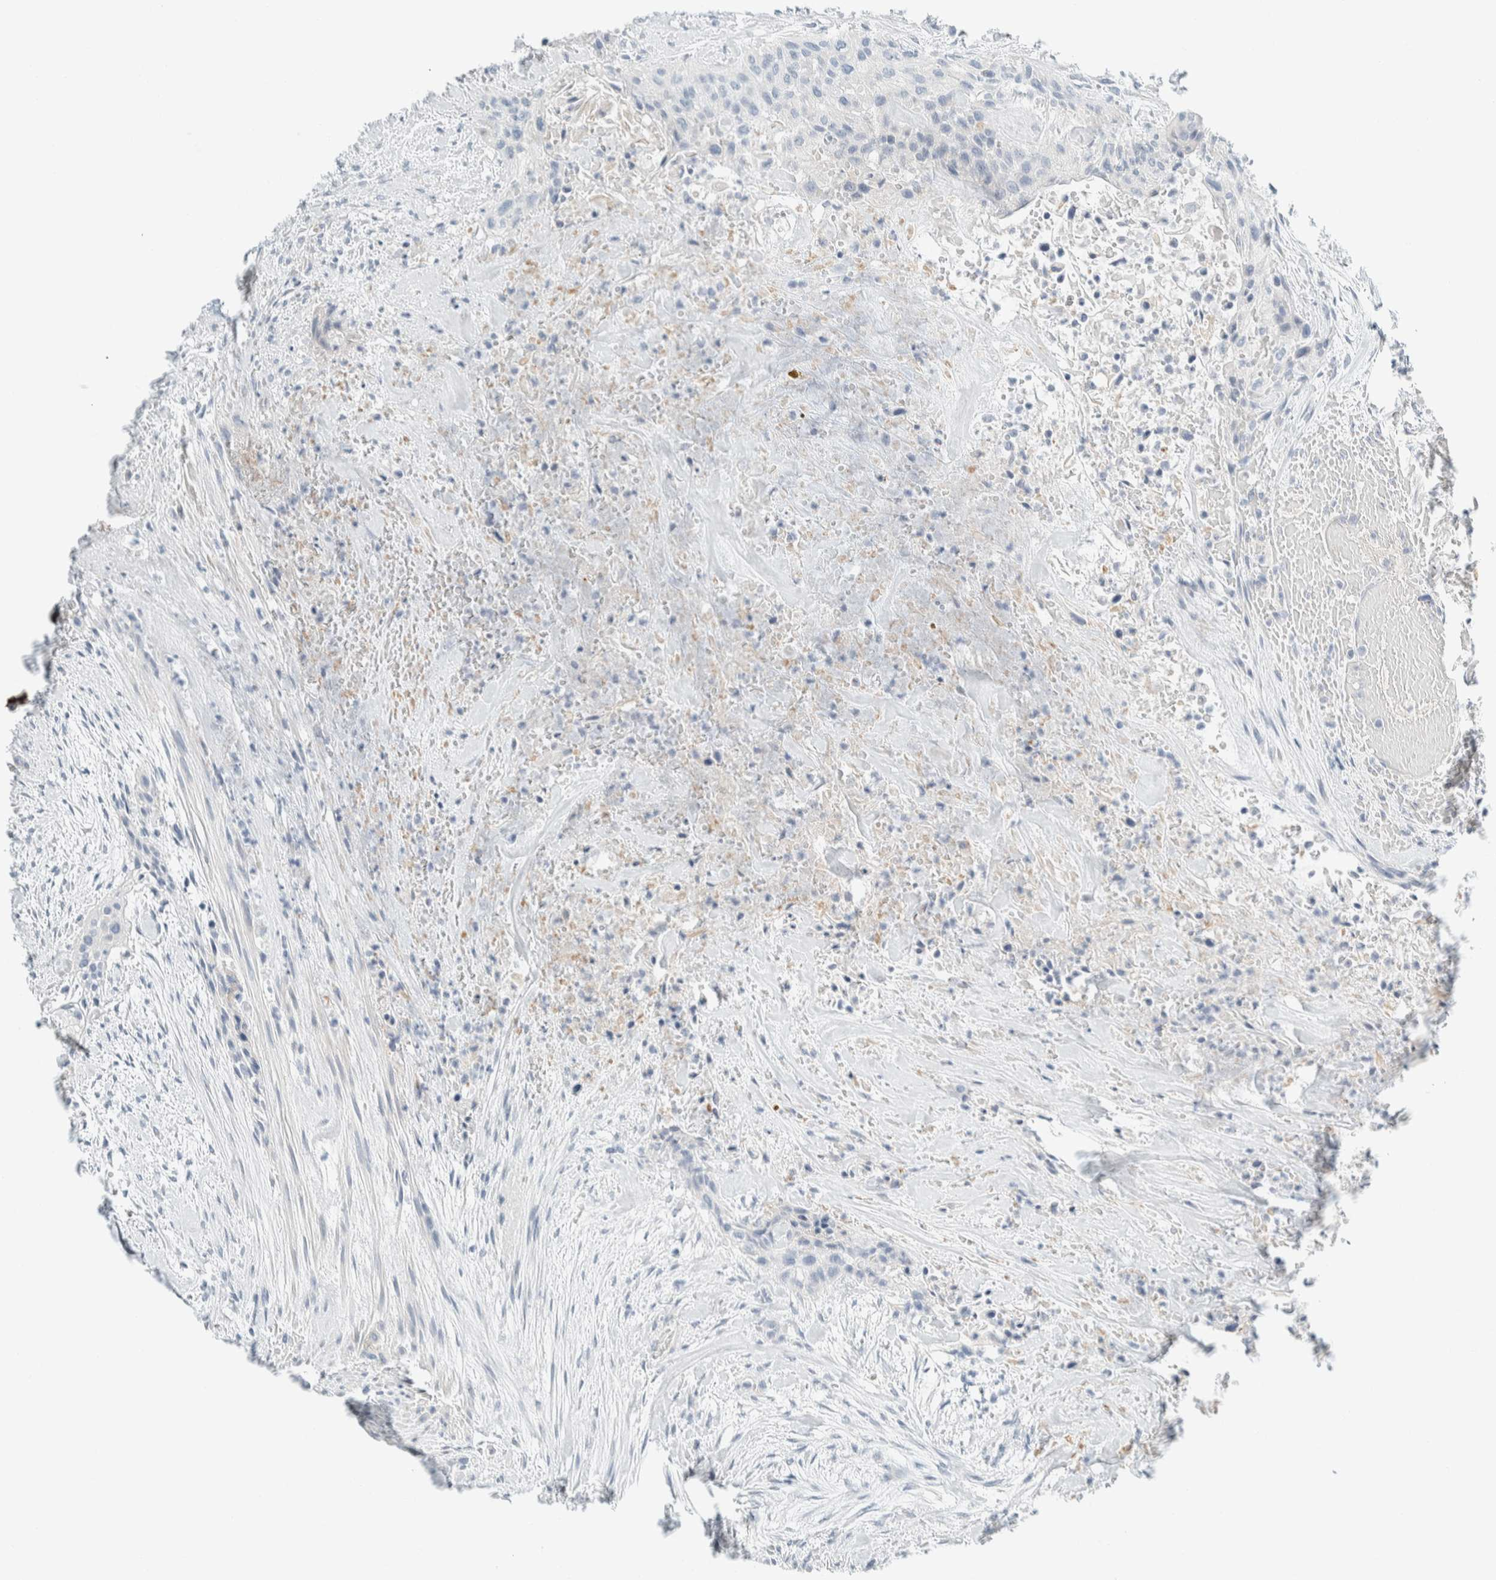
{"staining": {"intensity": "negative", "quantity": "none", "location": "none"}, "tissue": "urothelial cancer", "cell_type": "Tumor cells", "image_type": "cancer", "snomed": [{"axis": "morphology", "description": "Urothelial carcinoma, High grade"}, {"axis": "topography", "description": "Urinary bladder"}], "caption": "This is a histopathology image of immunohistochemistry staining of urothelial carcinoma (high-grade), which shows no positivity in tumor cells.", "gene": "ARHGAP27", "patient": {"sex": "male", "age": 35}}